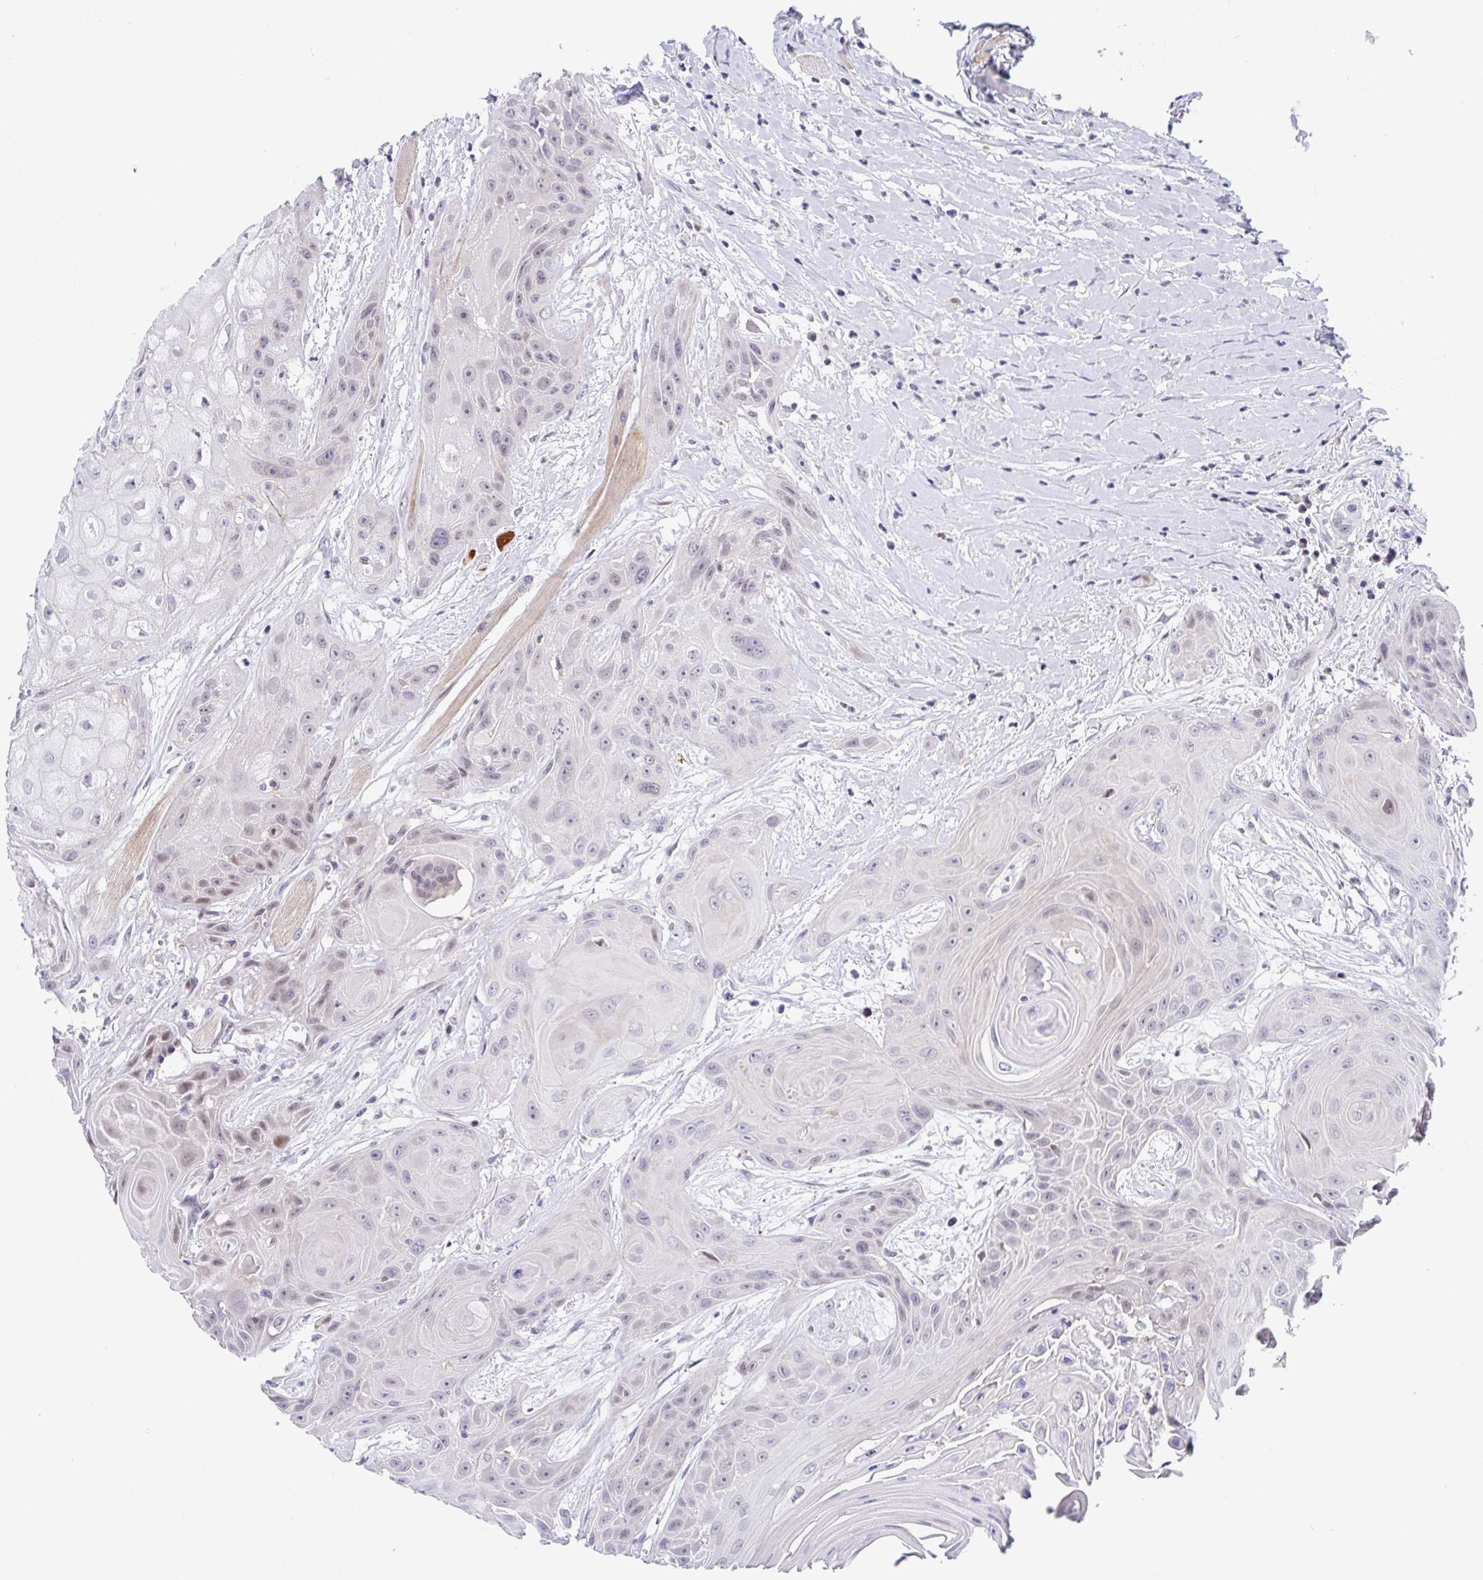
{"staining": {"intensity": "weak", "quantity": "<25%", "location": "nuclear"}, "tissue": "head and neck cancer", "cell_type": "Tumor cells", "image_type": "cancer", "snomed": [{"axis": "morphology", "description": "Squamous cell carcinoma, NOS"}, {"axis": "topography", "description": "Head-Neck"}], "caption": "Head and neck squamous cell carcinoma was stained to show a protein in brown. There is no significant positivity in tumor cells.", "gene": "WDR72", "patient": {"sex": "female", "age": 73}}